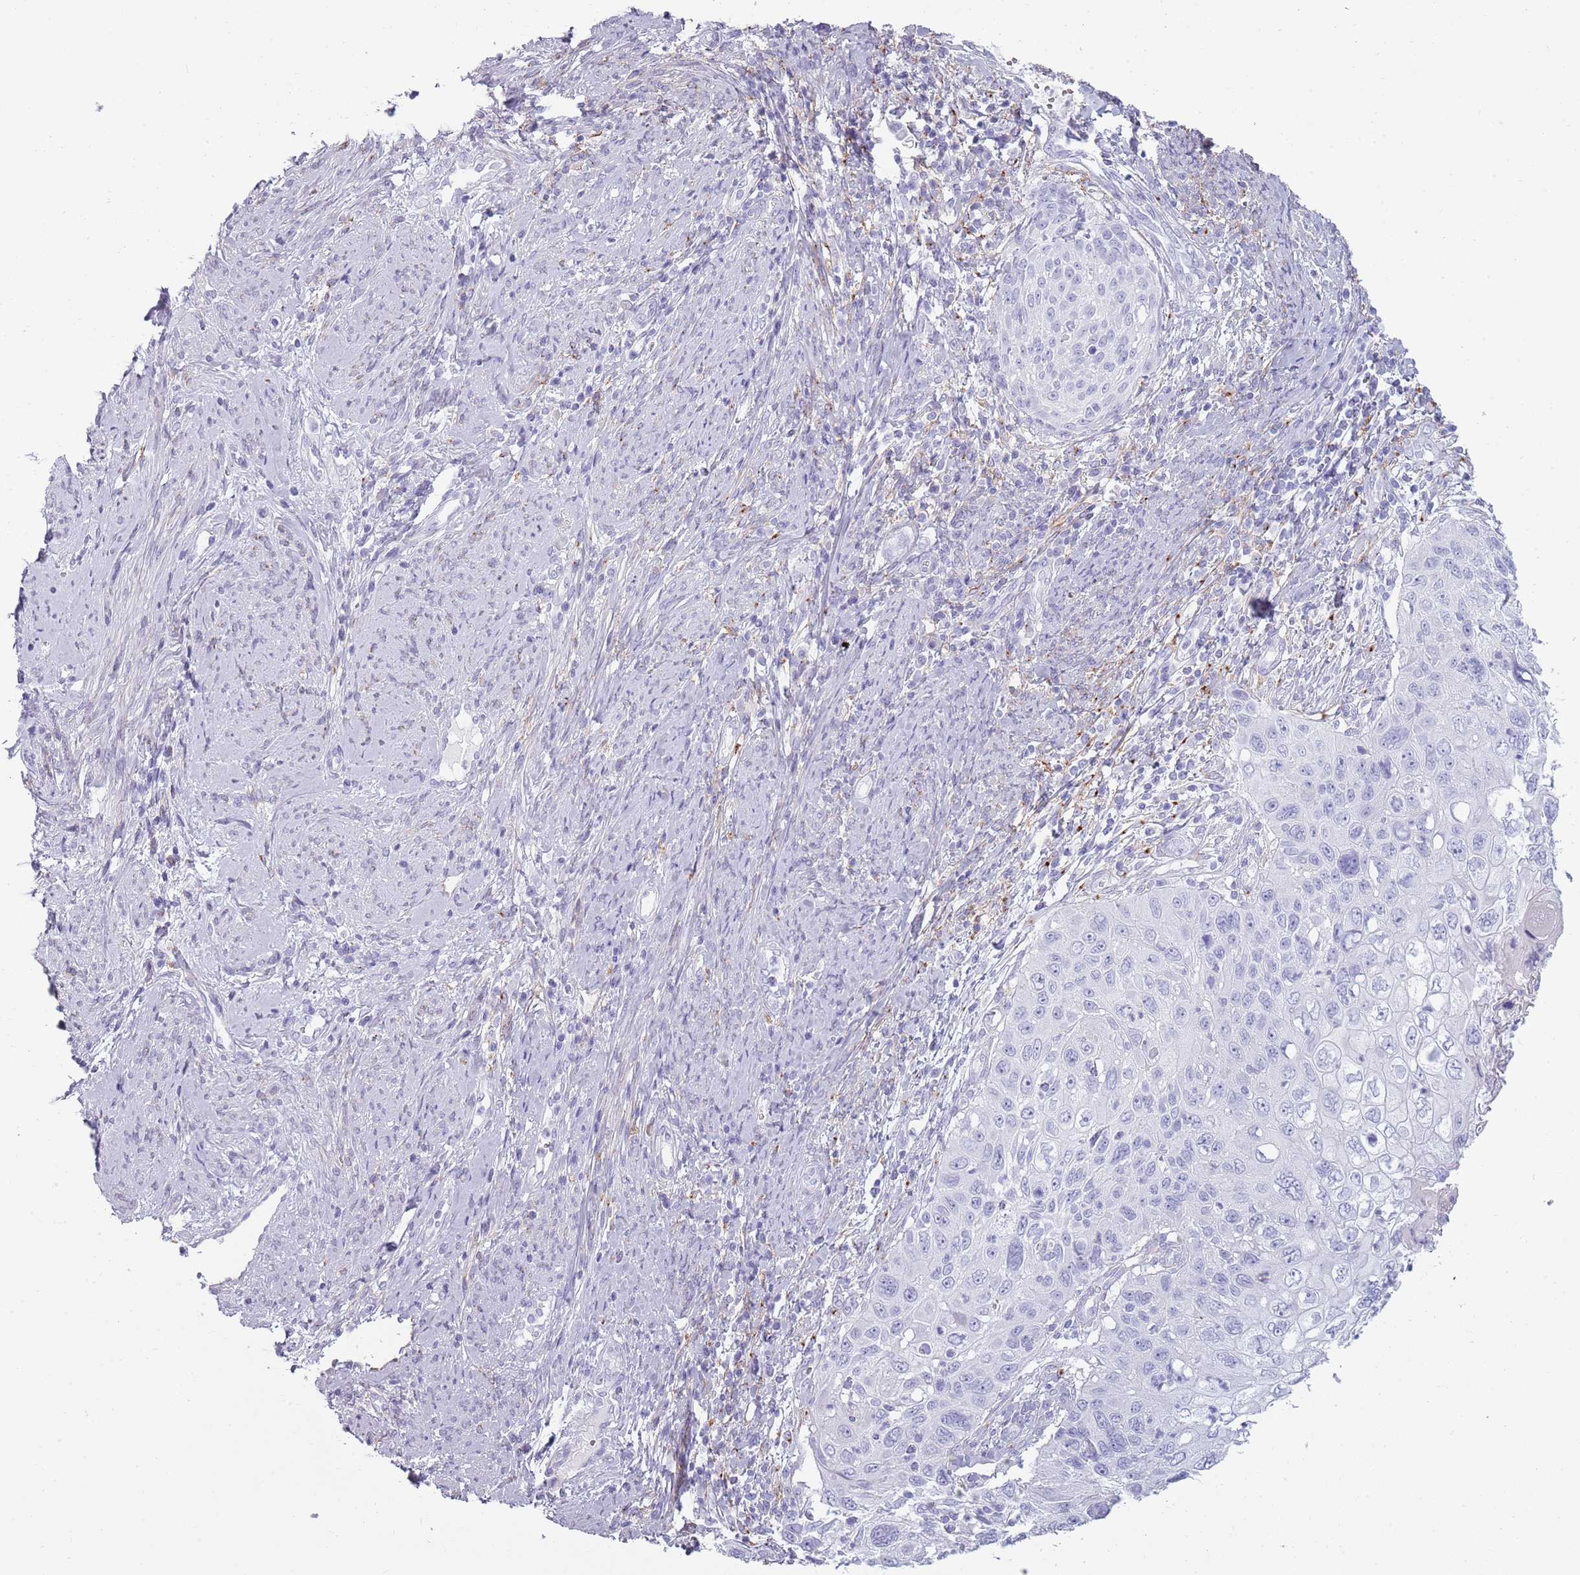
{"staining": {"intensity": "negative", "quantity": "none", "location": "none"}, "tissue": "cervical cancer", "cell_type": "Tumor cells", "image_type": "cancer", "snomed": [{"axis": "morphology", "description": "Squamous cell carcinoma, NOS"}, {"axis": "topography", "description": "Cervix"}], "caption": "Immunohistochemical staining of cervical cancer demonstrates no significant expression in tumor cells.", "gene": "COLEC12", "patient": {"sex": "female", "age": 70}}